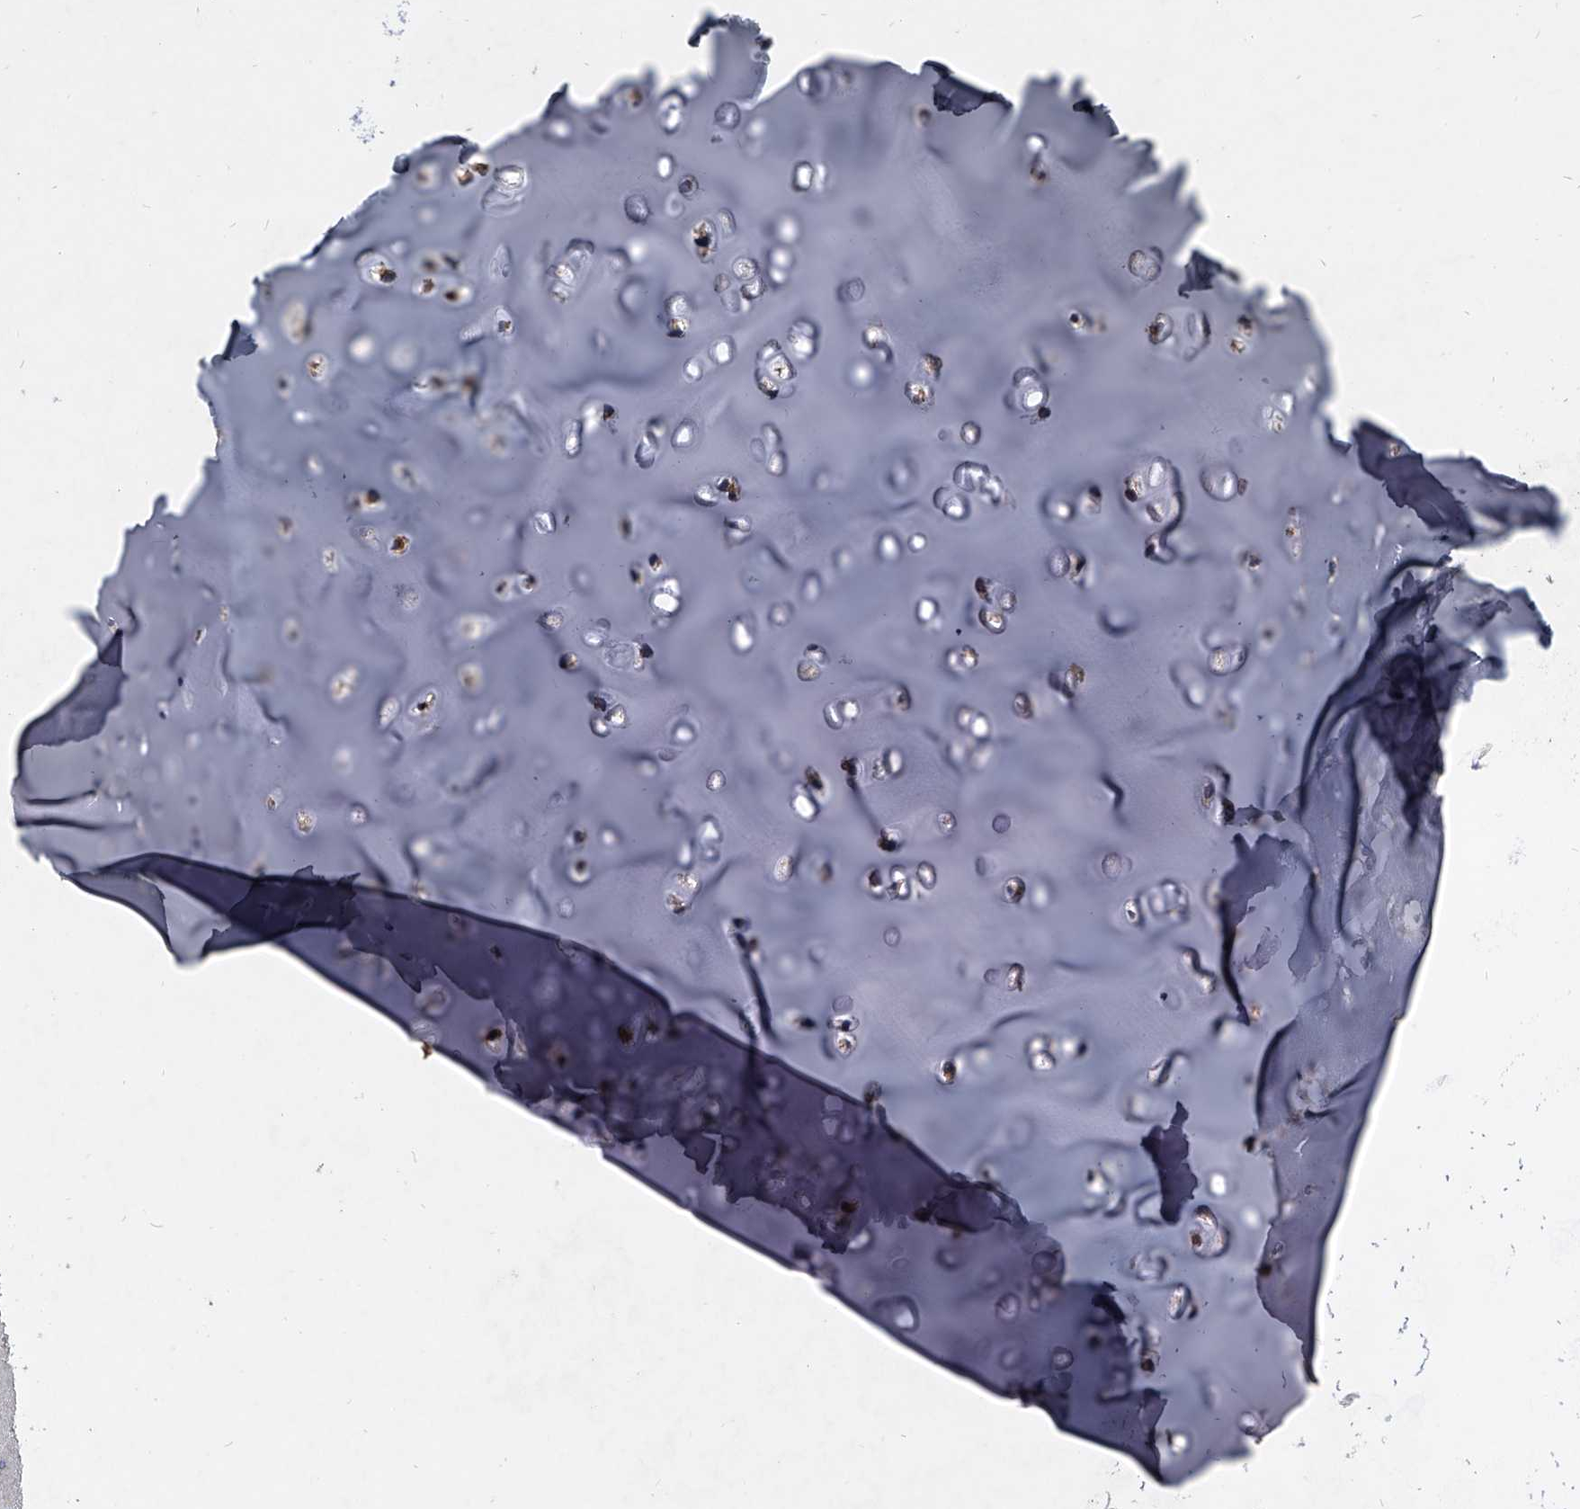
{"staining": {"intensity": "negative", "quantity": "none", "location": "none"}, "tissue": "adipose tissue", "cell_type": "Adipocytes", "image_type": "normal", "snomed": [{"axis": "morphology", "description": "Normal tissue, NOS"}, {"axis": "morphology", "description": "Basal cell carcinoma"}, {"axis": "topography", "description": "Cartilage tissue"}, {"axis": "topography", "description": "Nasopharynx"}, {"axis": "topography", "description": "Oral tissue"}], "caption": "IHC image of unremarkable adipose tissue: human adipose tissue stained with DAB (3,3'-diaminobenzidine) exhibits no significant protein expression in adipocytes. (IHC, brightfield microscopy, high magnification).", "gene": "CCR4", "patient": {"sex": "female", "age": 77}}